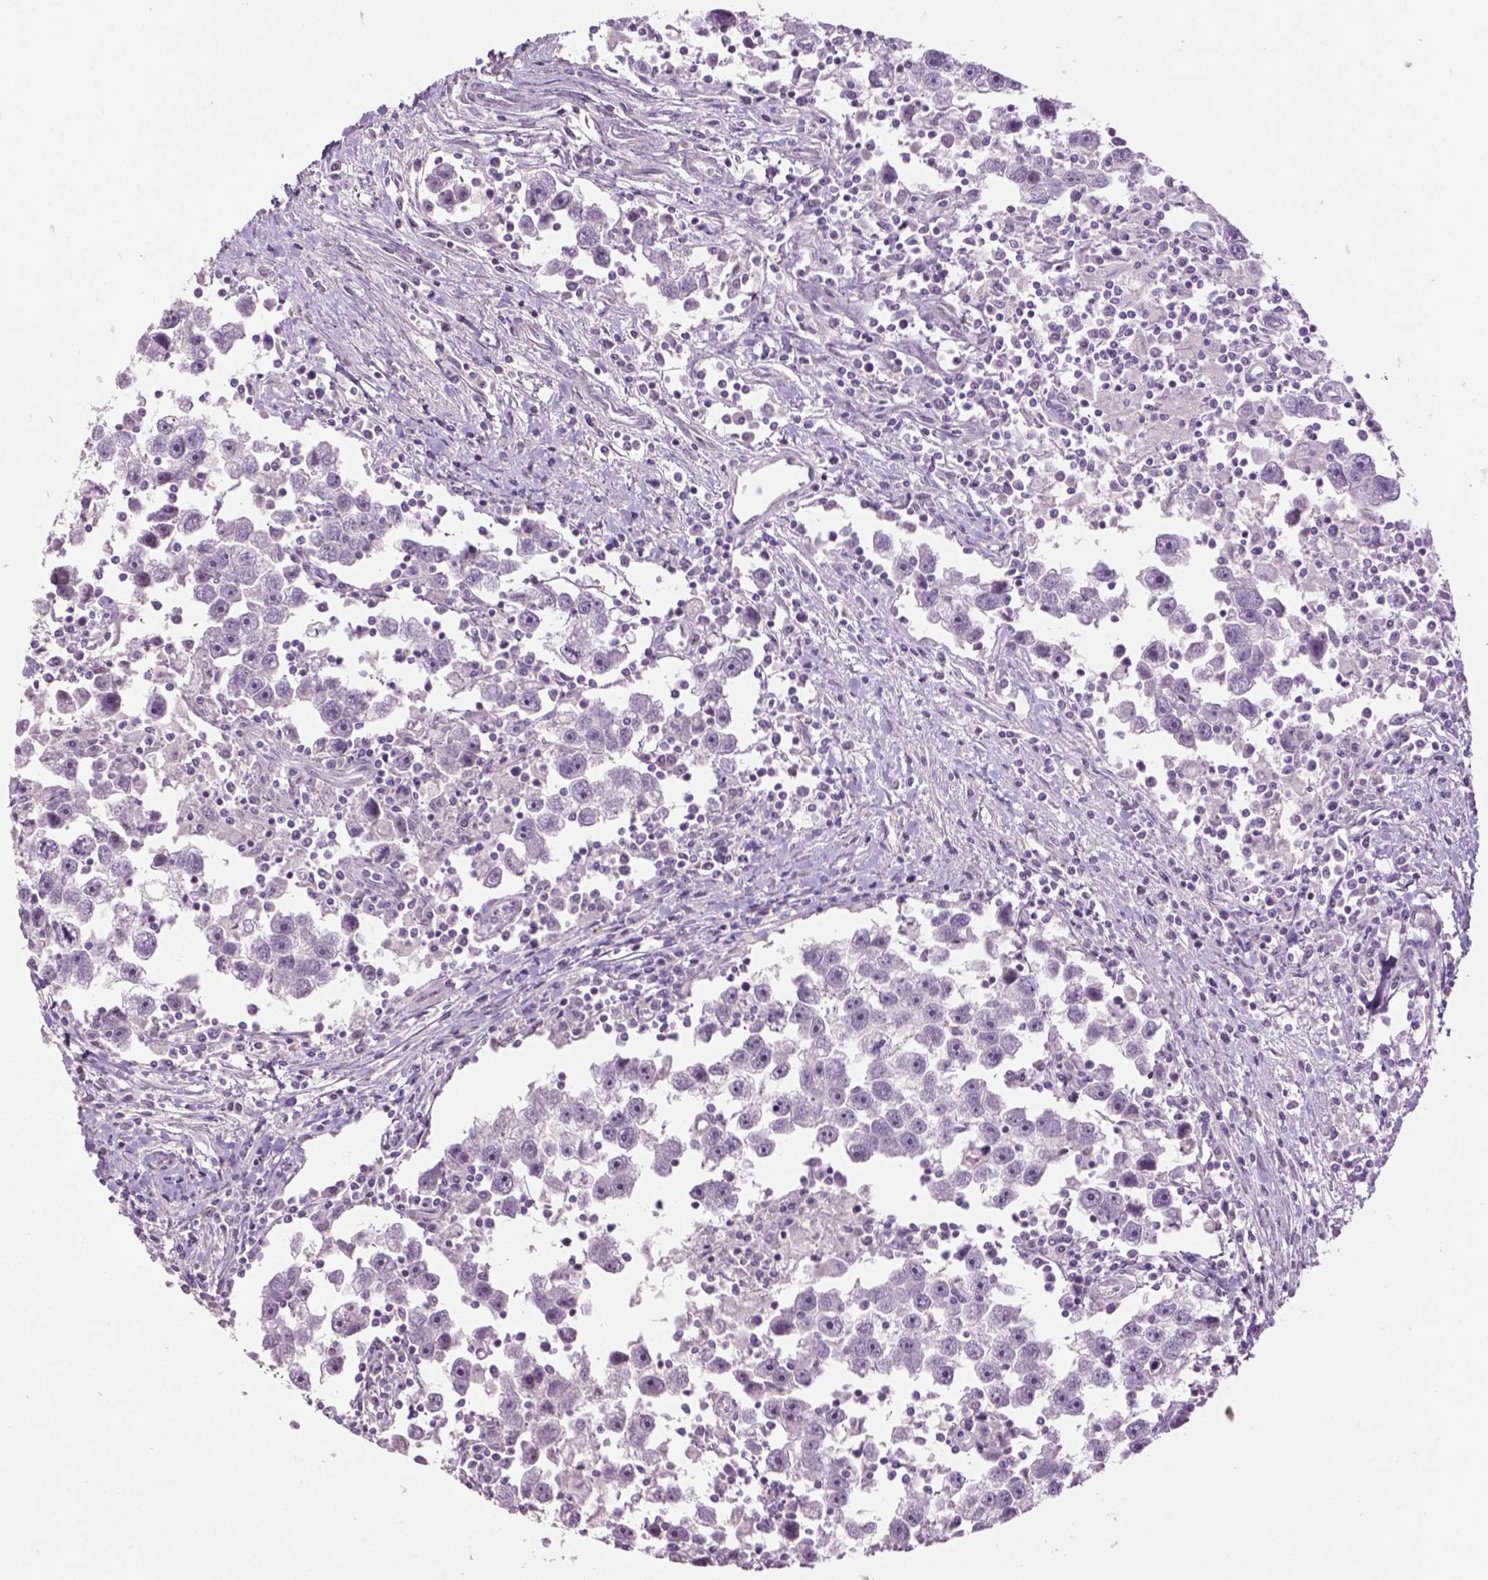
{"staining": {"intensity": "negative", "quantity": "none", "location": "none"}, "tissue": "testis cancer", "cell_type": "Tumor cells", "image_type": "cancer", "snomed": [{"axis": "morphology", "description": "Seminoma, NOS"}, {"axis": "topography", "description": "Testis"}], "caption": "Testis seminoma was stained to show a protein in brown. There is no significant positivity in tumor cells.", "gene": "NTNG2", "patient": {"sex": "male", "age": 30}}